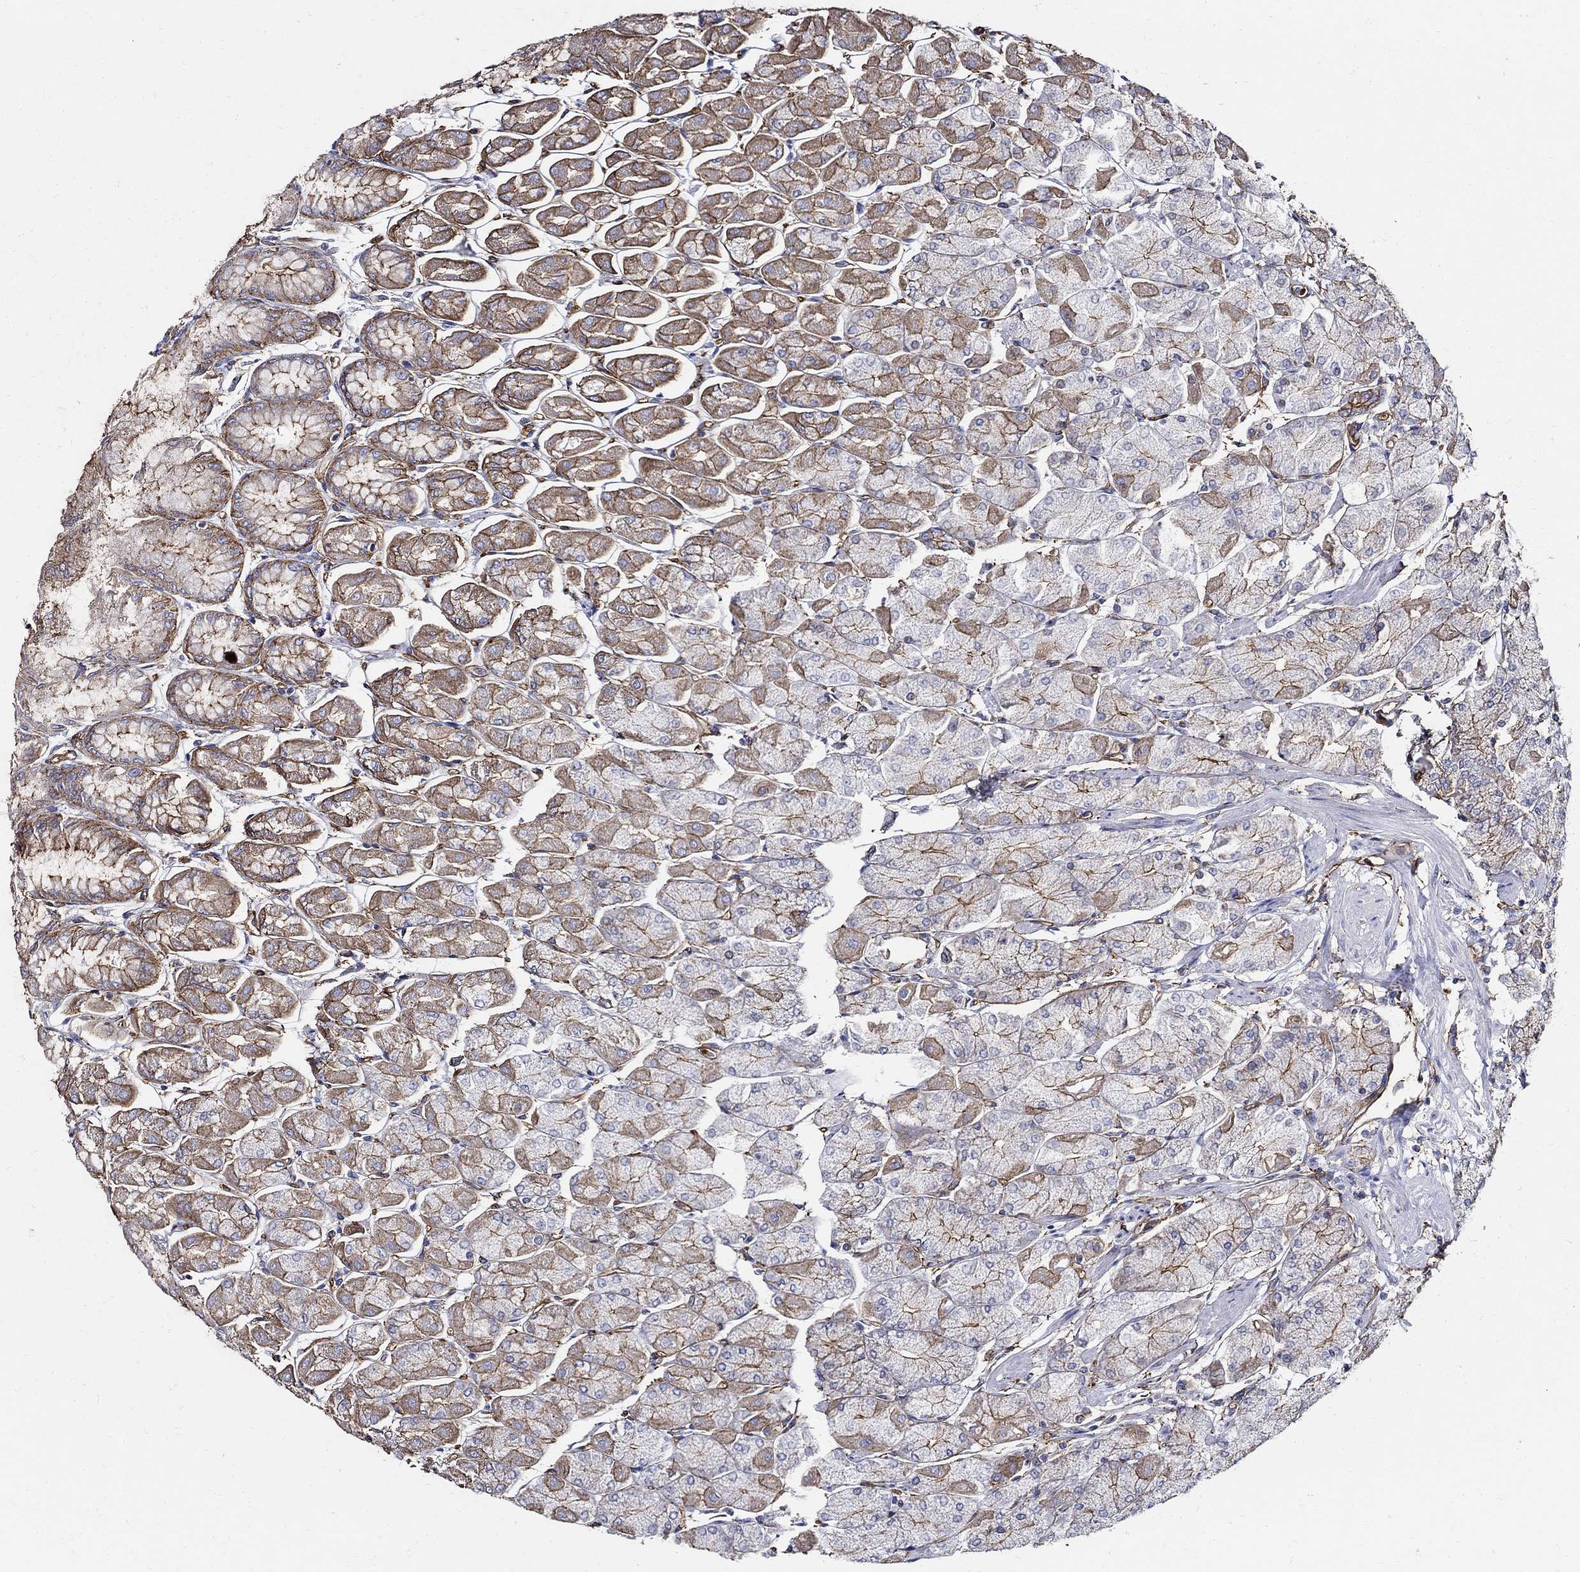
{"staining": {"intensity": "strong", "quantity": ">75%", "location": "cytoplasmic/membranous"}, "tissue": "stomach", "cell_type": "Glandular cells", "image_type": "normal", "snomed": [{"axis": "morphology", "description": "Normal tissue, NOS"}, {"axis": "topography", "description": "Stomach, upper"}], "caption": "Protein positivity by immunohistochemistry (IHC) shows strong cytoplasmic/membranous positivity in approximately >75% of glandular cells in unremarkable stomach.", "gene": "APBB3", "patient": {"sex": "male", "age": 60}}